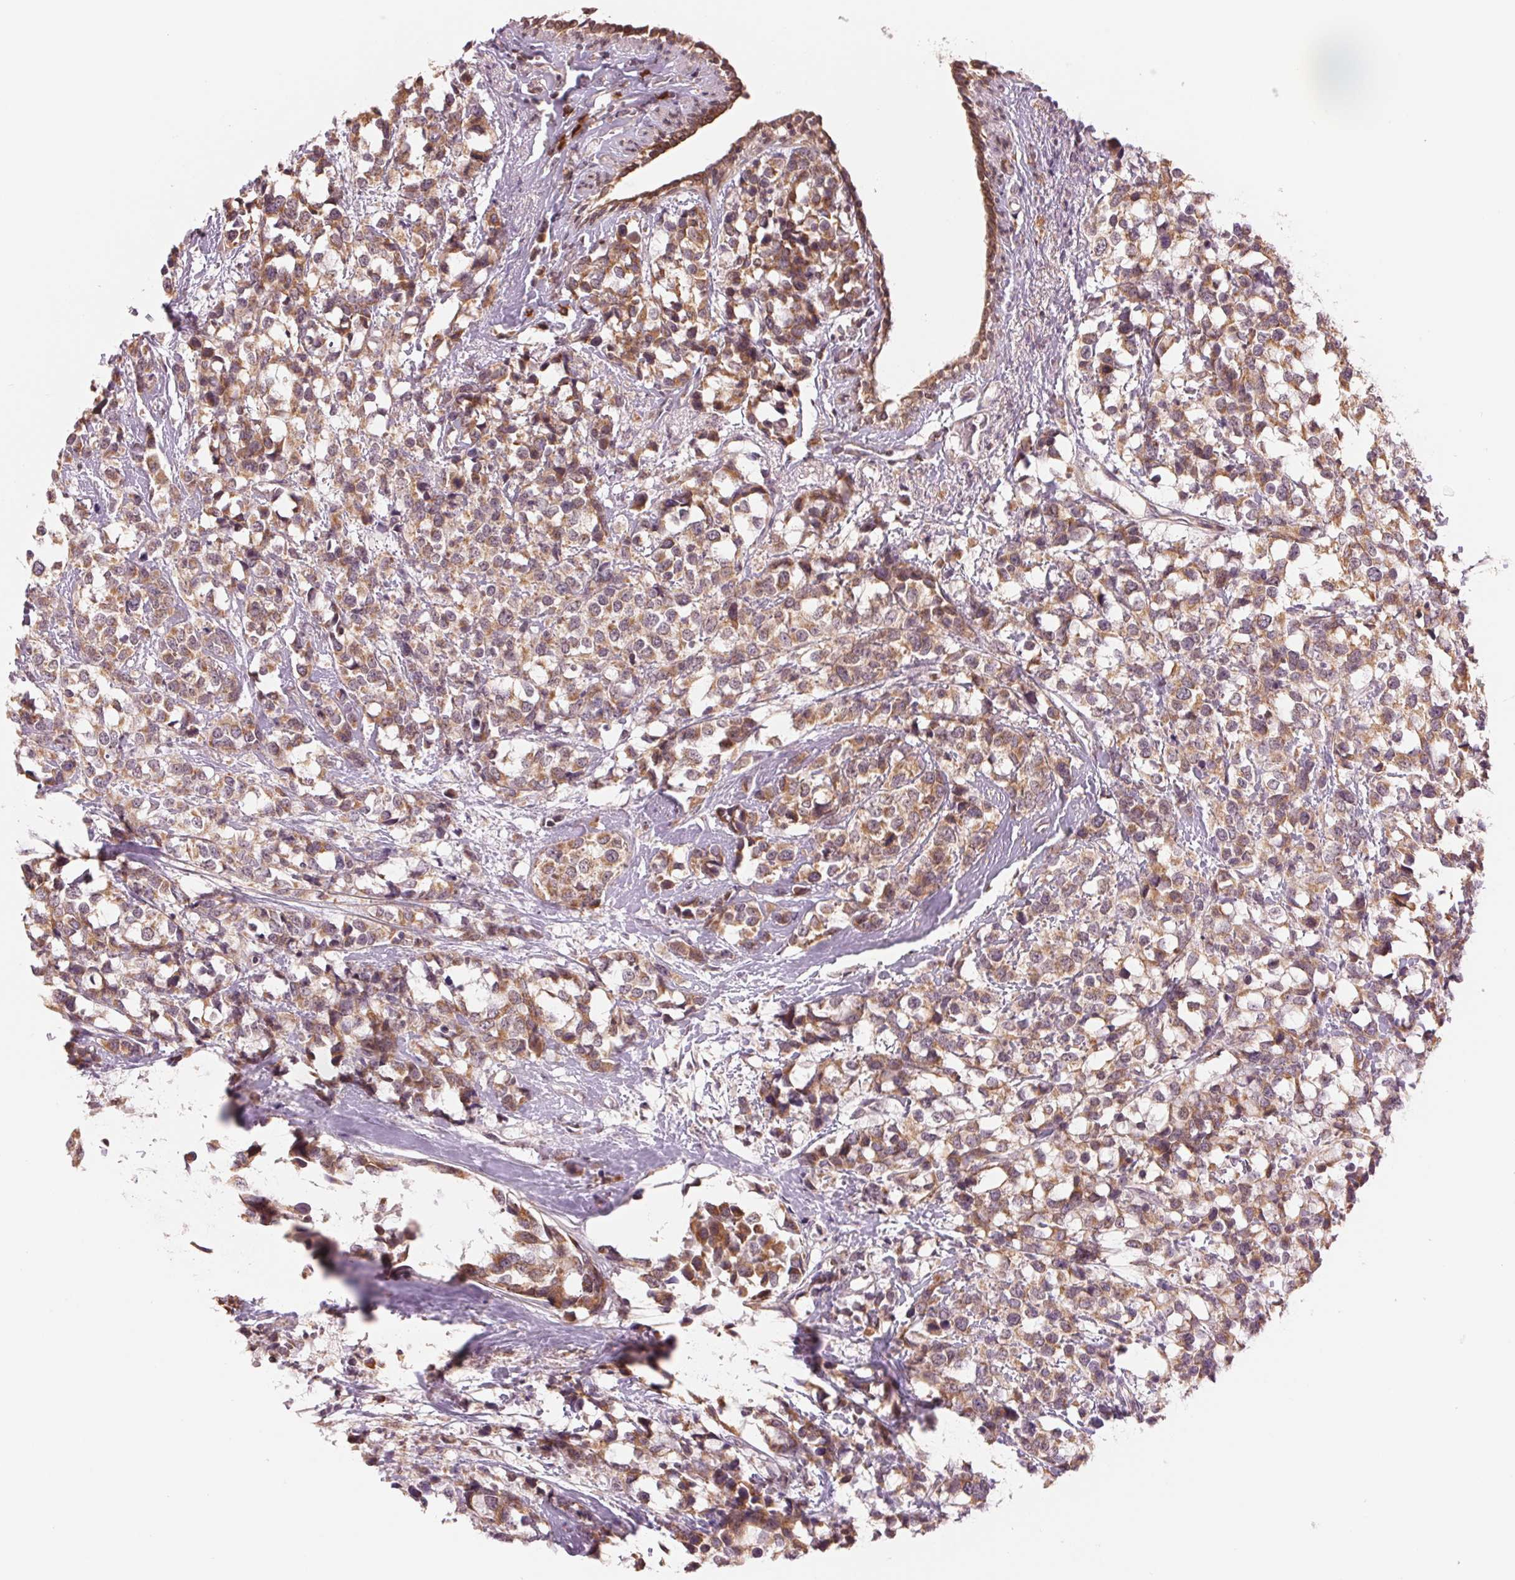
{"staining": {"intensity": "weak", "quantity": ">75%", "location": "cytoplasmic/membranous"}, "tissue": "breast cancer", "cell_type": "Tumor cells", "image_type": "cancer", "snomed": [{"axis": "morphology", "description": "Lobular carcinoma"}, {"axis": "topography", "description": "Breast"}], "caption": "Breast cancer was stained to show a protein in brown. There is low levels of weak cytoplasmic/membranous expression in about >75% of tumor cells.", "gene": "TECR", "patient": {"sex": "female", "age": 59}}